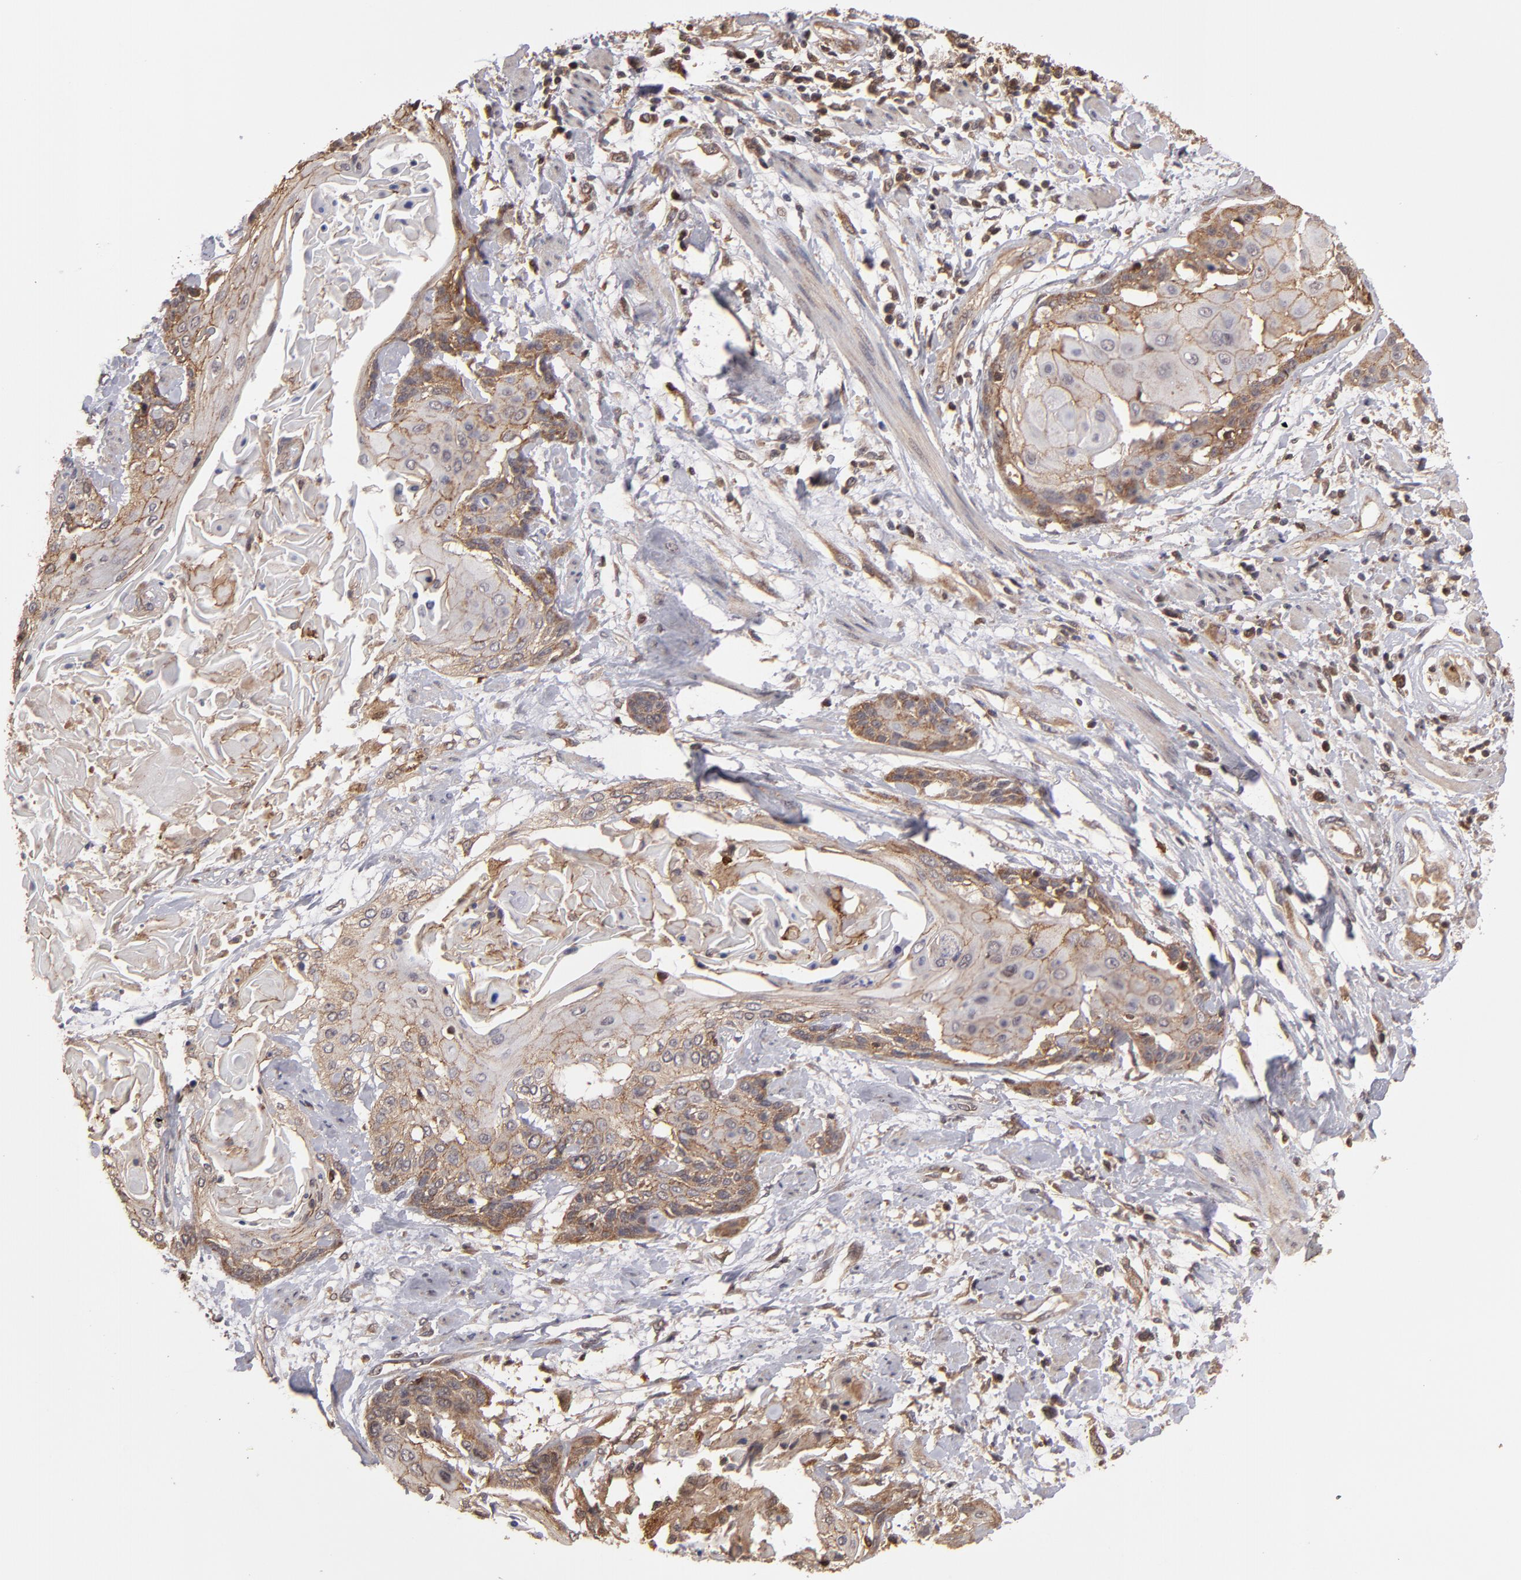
{"staining": {"intensity": "weak", "quantity": "25%-75%", "location": "cytoplasmic/membranous"}, "tissue": "cervical cancer", "cell_type": "Tumor cells", "image_type": "cancer", "snomed": [{"axis": "morphology", "description": "Squamous cell carcinoma, NOS"}, {"axis": "topography", "description": "Cervix"}], "caption": "Immunohistochemistry (DAB (3,3'-diaminobenzidine)) staining of human squamous cell carcinoma (cervical) shows weak cytoplasmic/membranous protein expression in approximately 25%-75% of tumor cells. The staining is performed using DAB brown chromogen to label protein expression. The nuclei are counter-stained blue using hematoxylin.", "gene": "RPS6KA6", "patient": {"sex": "female", "age": 57}}